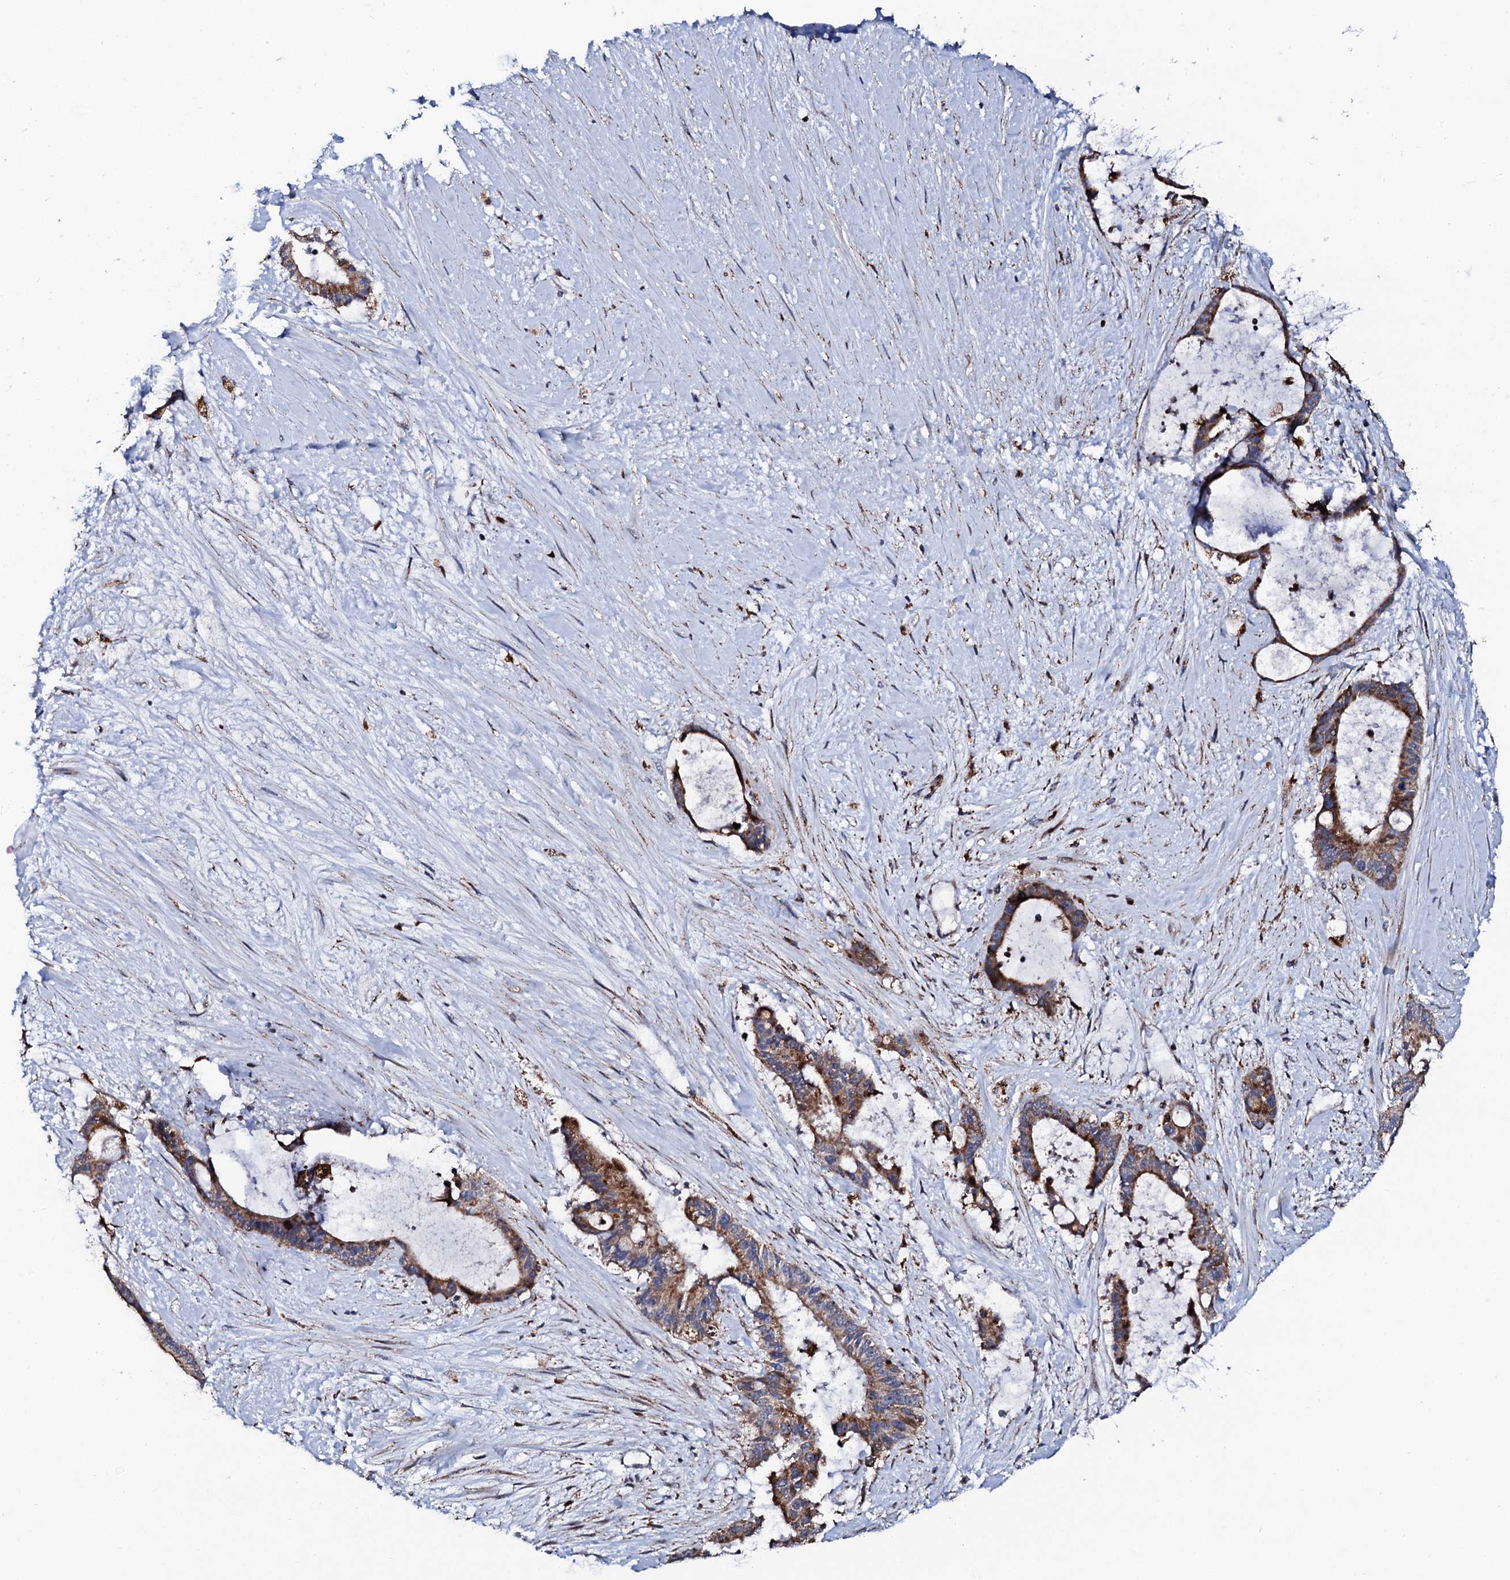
{"staining": {"intensity": "moderate", "quantity": ">75%", "location": "cytoplasmic/membranous"}, "tissue": "liver cancer", "cell_type": "Tumor cells", "image_type": "cancer", "snomed": [{"axis": "morphology", "description": "Normal tissue, NOS"}, {"axis": "morphology", "description": "Cholangiocarcinoma"}, {"axis": "topography", "description": "Liver"}, {"axis": "topography", "description": "Peripheral nerve tissue"}], "caption": "Immunohistochemistry (IHC) histopathology image of neoplastic tissue: liver cancer (cholangiocarcinoma) stained using immunohistochemistry displays medium levels of moderate protein expression localized specifically in the cytoplasmic/membranous of tumor cells, appearing as a cytoplasmic/membranous brown color.", "gene": "TCIRG1", "patient": {"sex": "female", "age": 73}}